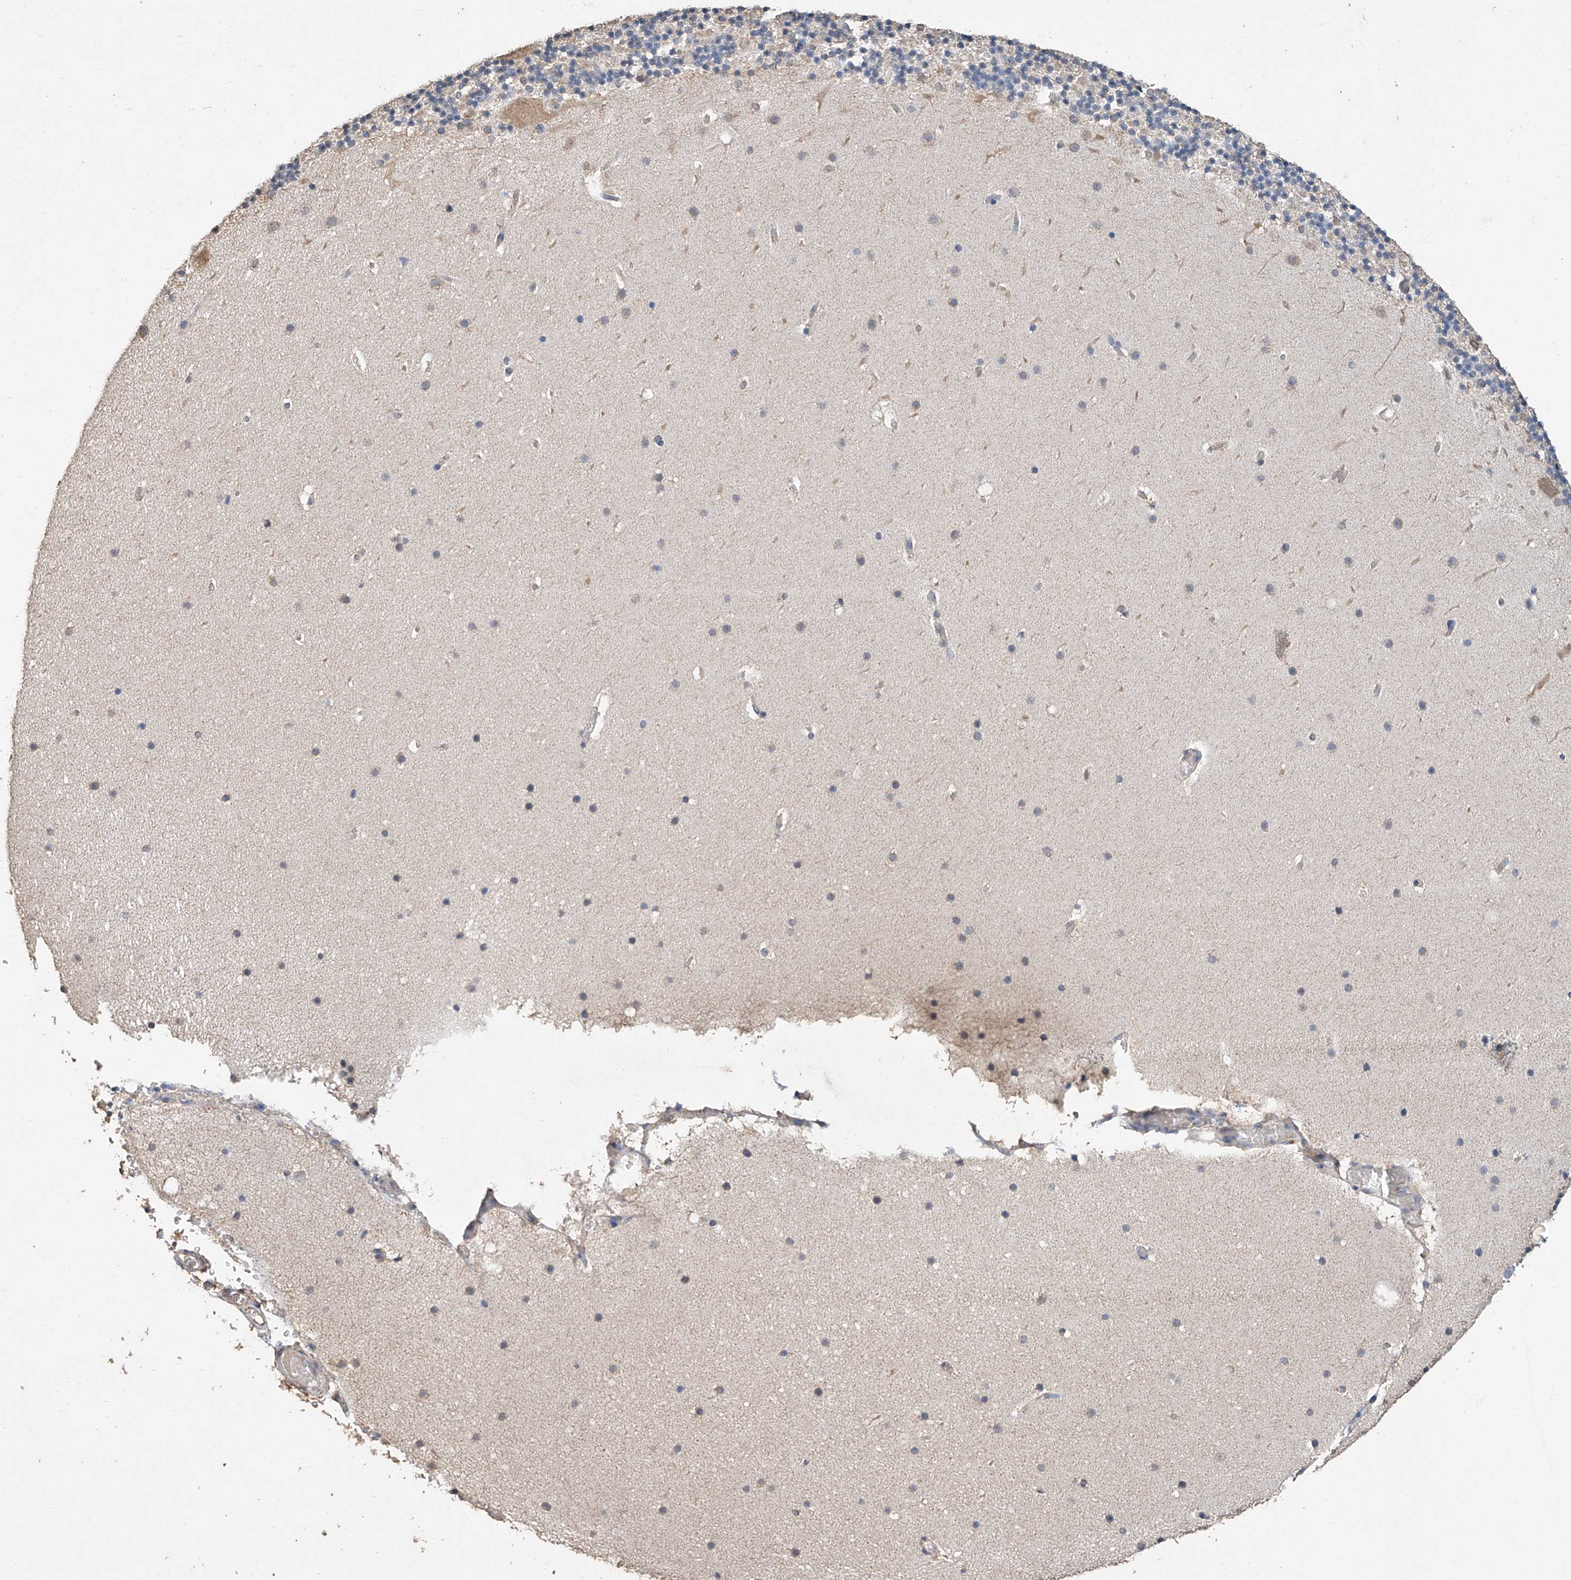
{"staining": {"intensity": "negative", "quantity": "none", "location": "none"}, "tissue": "cerebellum", "cell_type": "Cells in granular layer", "image_type": "normal", "snomed": [{"axis": "morphology", "description": "Normal tissue, NOS"}, {"axis": "topography", "description": "Cerebellum"}], "caption": "Cerebellum stained for a protein using immunohistochemistry displays no positivity cells in granular layer.", "gene": "CERS4", "patient": {"sex": "male", "age": 57}}